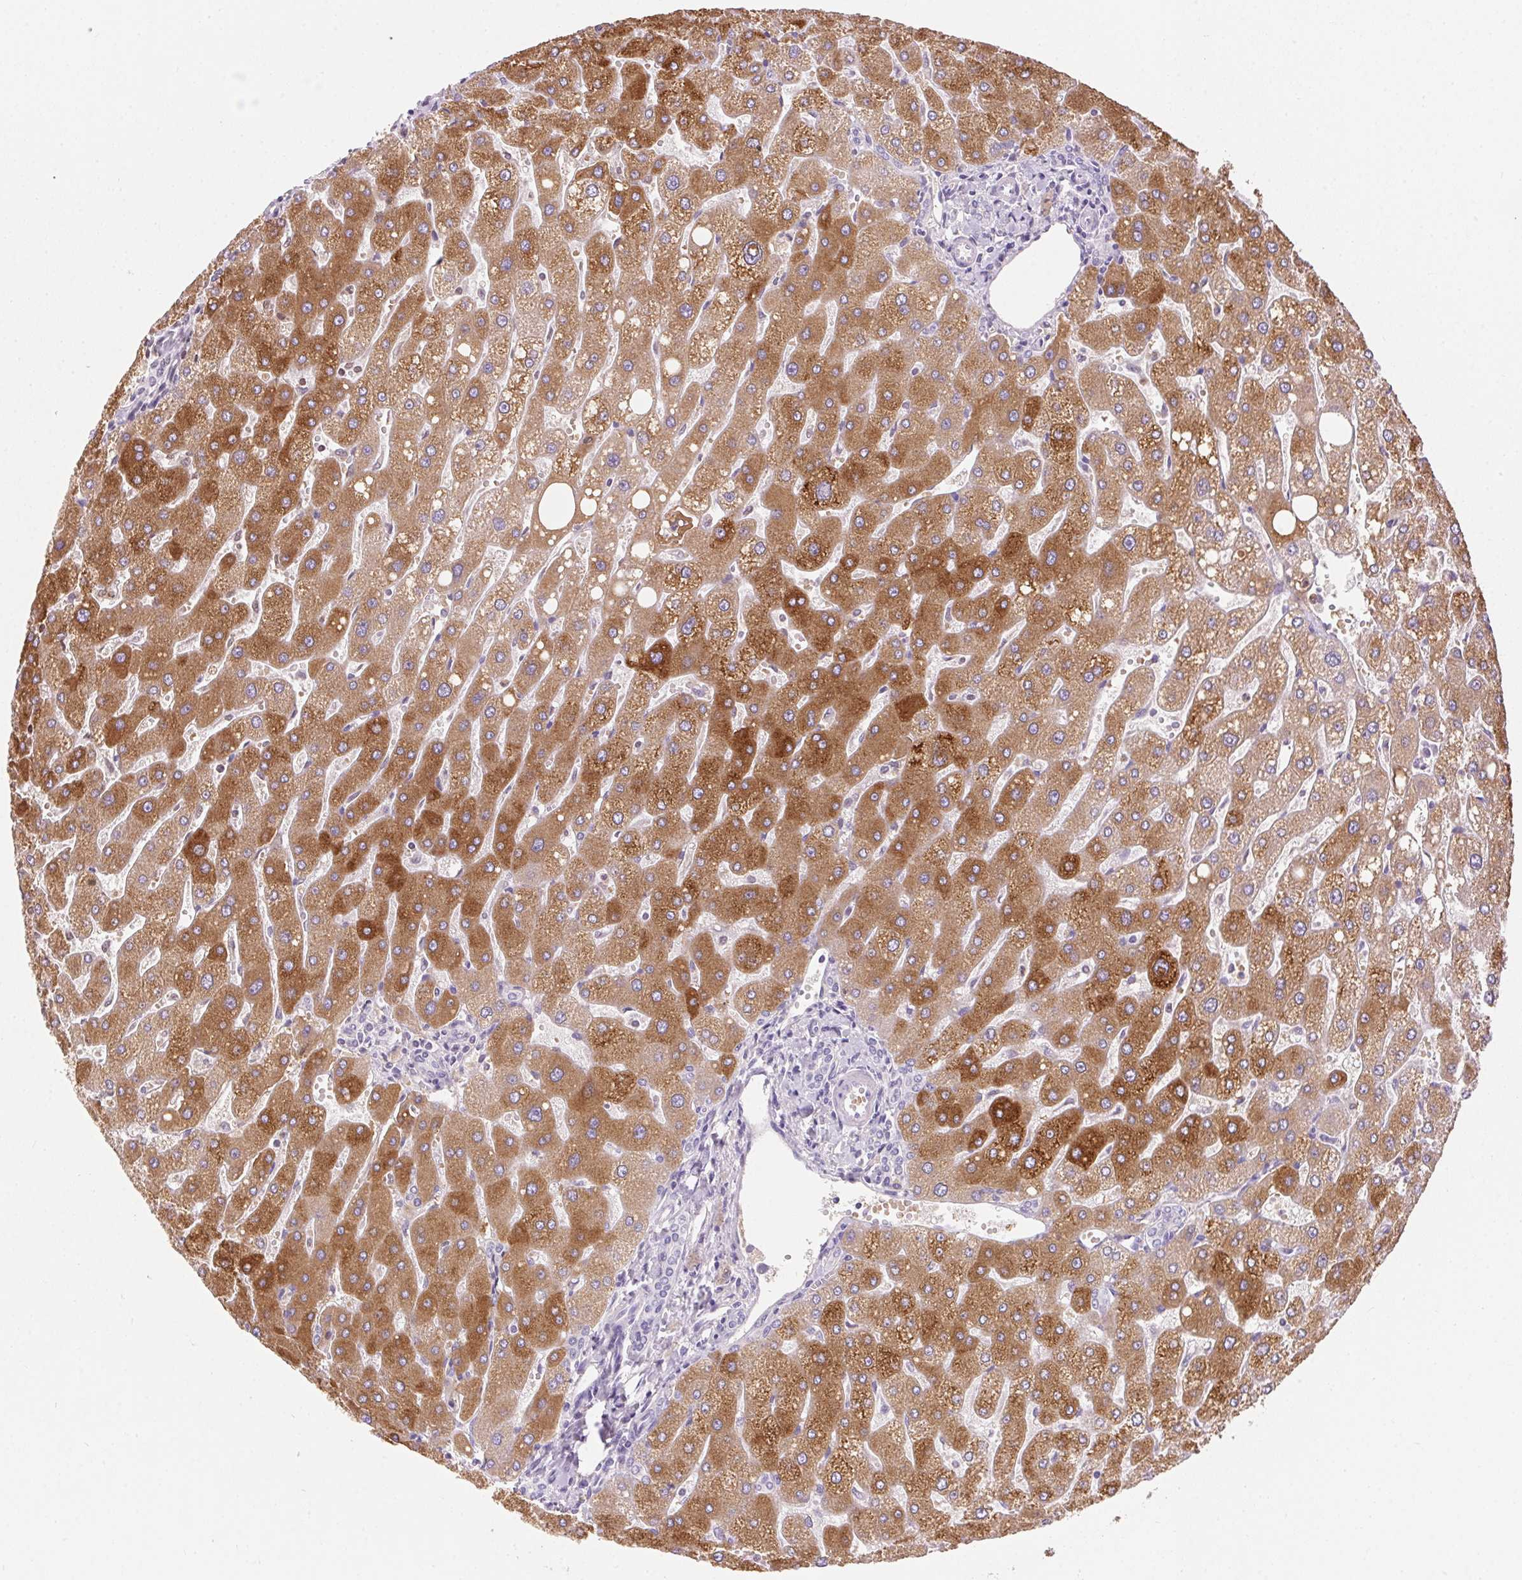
{"staining": {"intensity": "negative", "quantity": "none", "location": "none"}, "tissue": "liver", "cell_type": "Cholangiocytes", "image_type": "normal", "snomed": [{"axis": "morphology", "description": "Normal tissue, NOS"}, {"axis": "topography", "description": "Liver"}], "caption": "This is an immunohistochemistry (IHC) histopathology image of normal human liver. There is no staining in cholangiocytes.", "gene": "ORM1", "patient": {"sex": "male", "age": 67}}